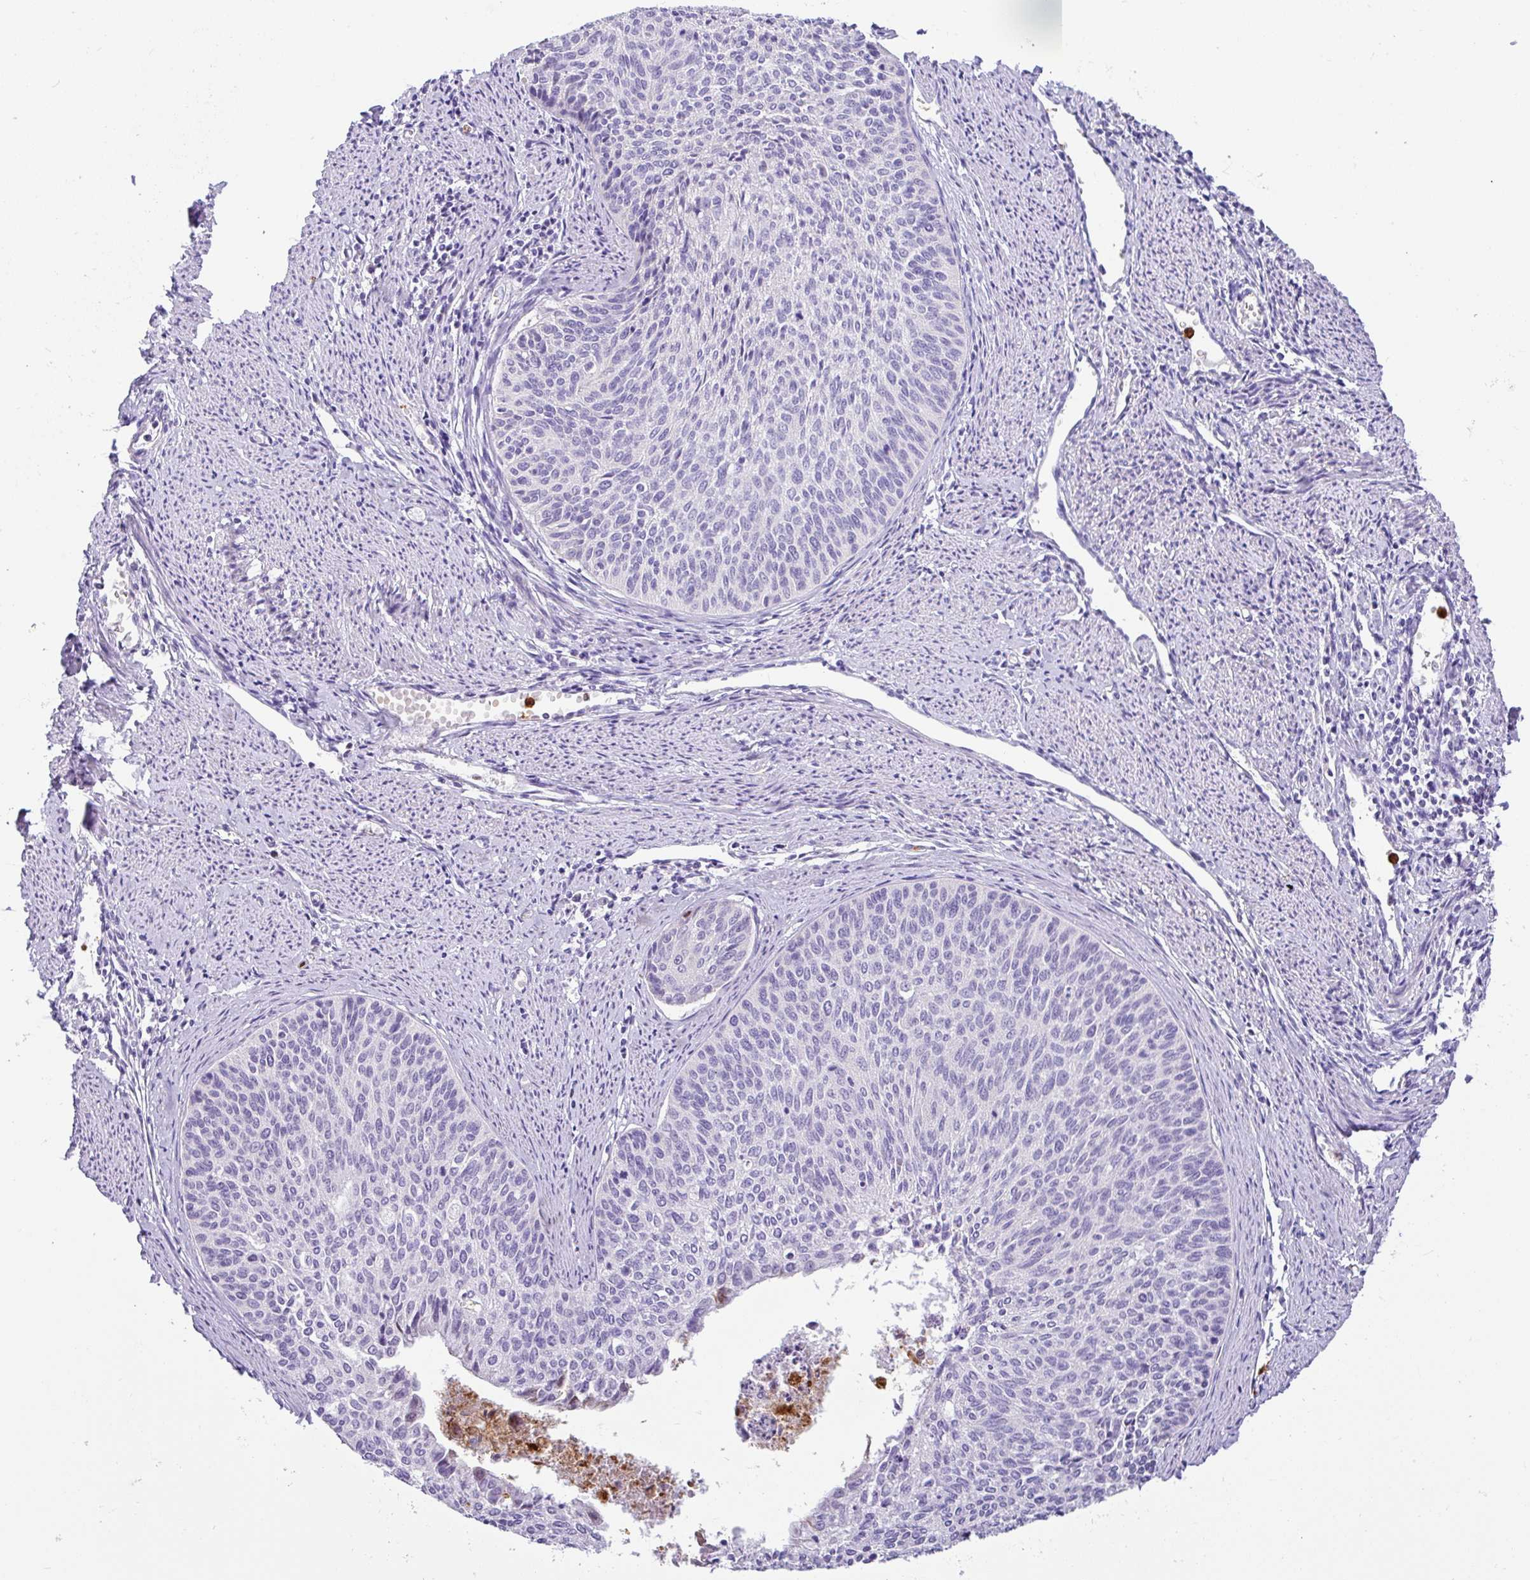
{"staining": {"intensity": "negative", "quantity": "none", "location": "none"}, "tissue": "cervical cancer", "cell_type": "Tumor cells", "image_type": "cancer", "snomed": [{"axis": "morphology", "description": "Squamous cell carcinoma, NOS"}, {"axis": "topography", "description": "Cervix"}], "caption": "IHC of cervical cancer (squamous cell carcinoma) exhibits no staining in tumor cells.", "gene": "SH2D3C", "patient": {"sex": "female", "age": 55}}